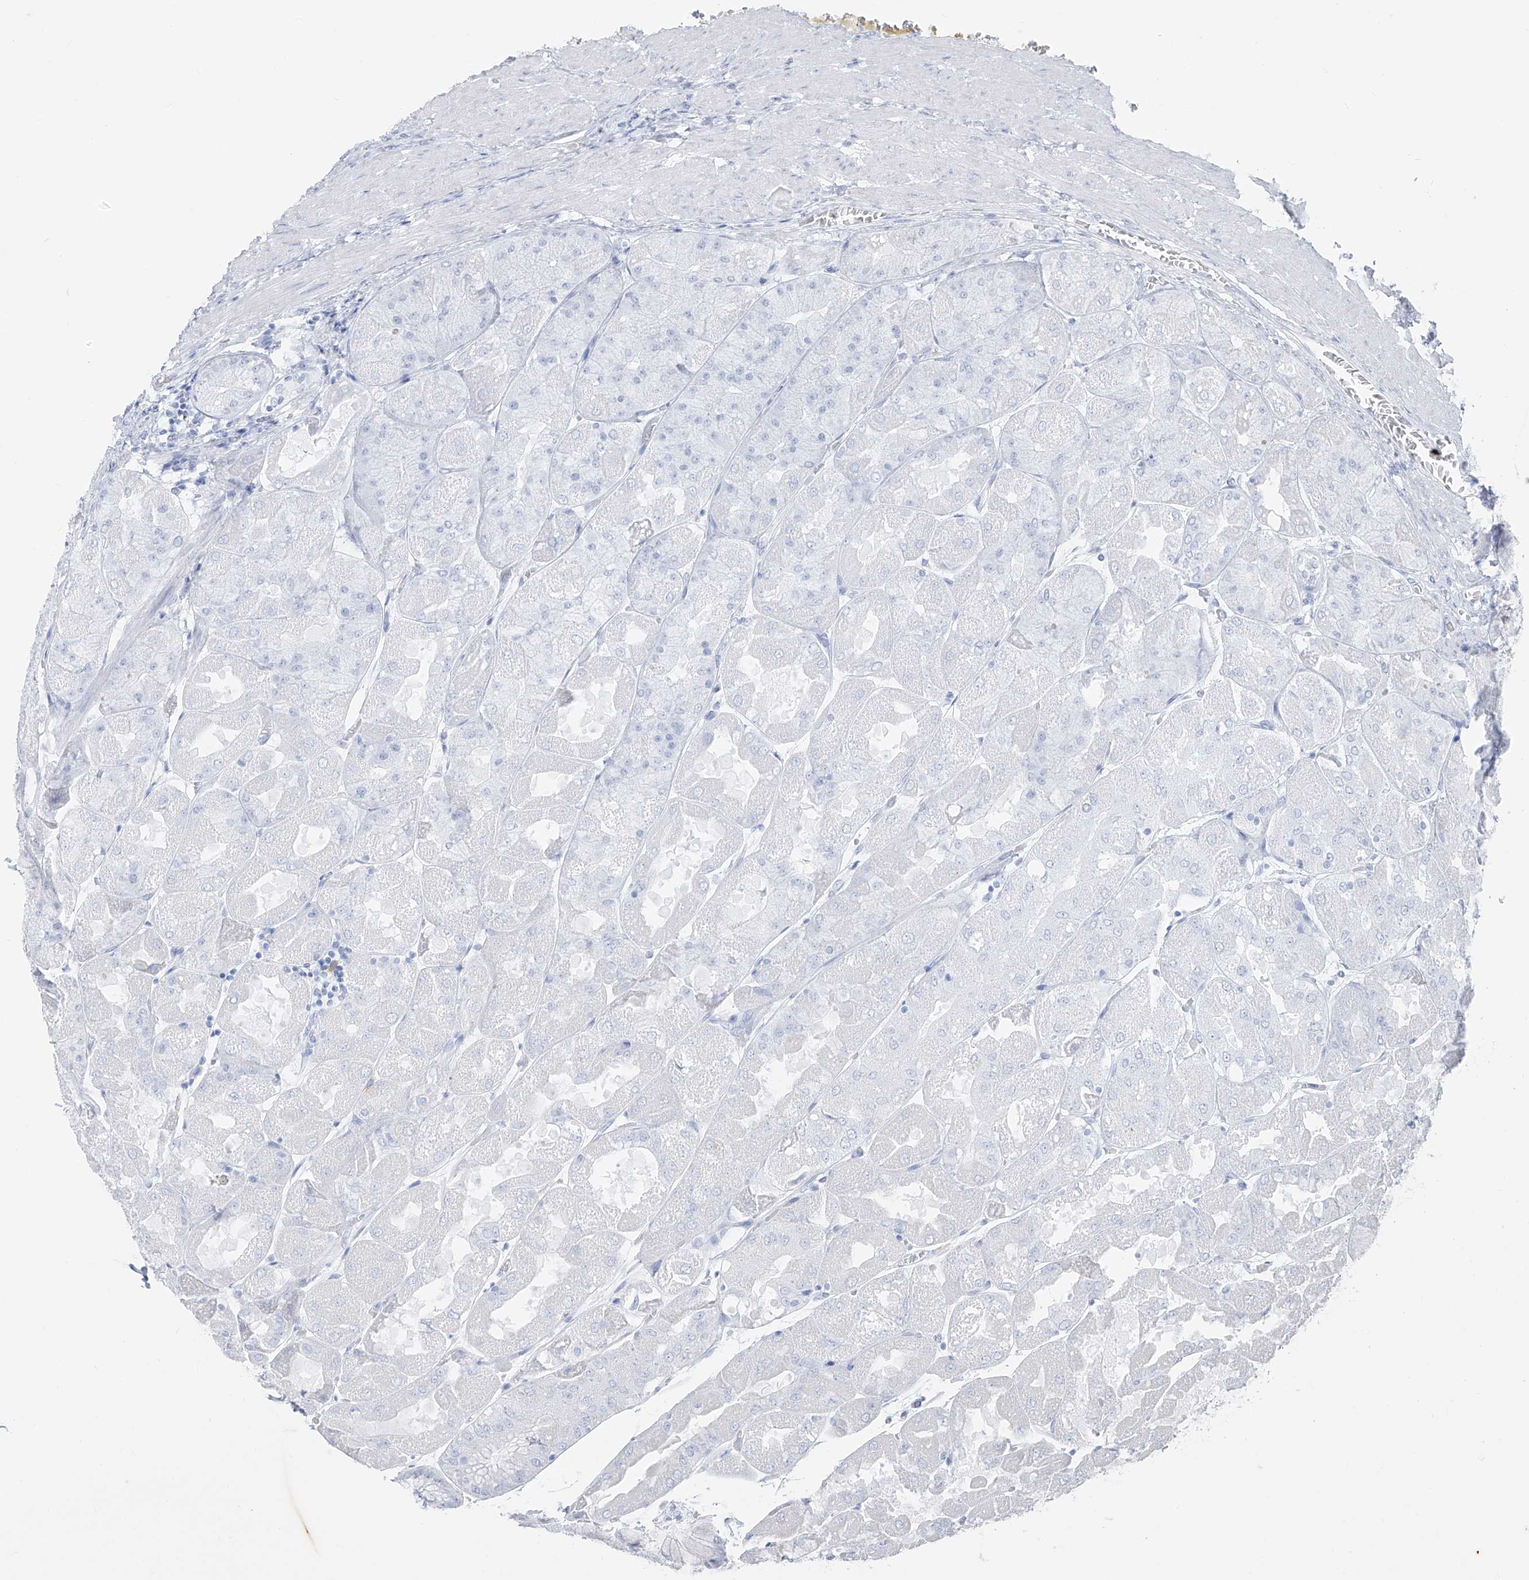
{"staining": {"intensity": "negative", "quantity": "none", "location": "none"}, "tissue": "stomach", "cell_type": "Glandular cells", "image_type": "normal", "snomed": [{"axis": "morphology", "description": "Normal tissue, NOS"}, {"axis": "topography", "description": "Stomach"}], "caption": "High power microscopy photomicrograph of an immunohistochemistry histopathology image of benign stomach, revealing no significant expression in glandular cells. (Brightfield microscopy of DAB IHC at high magnification).", "gene": "CX3CR1", "patient": {"sex": "female", "age": 61}}